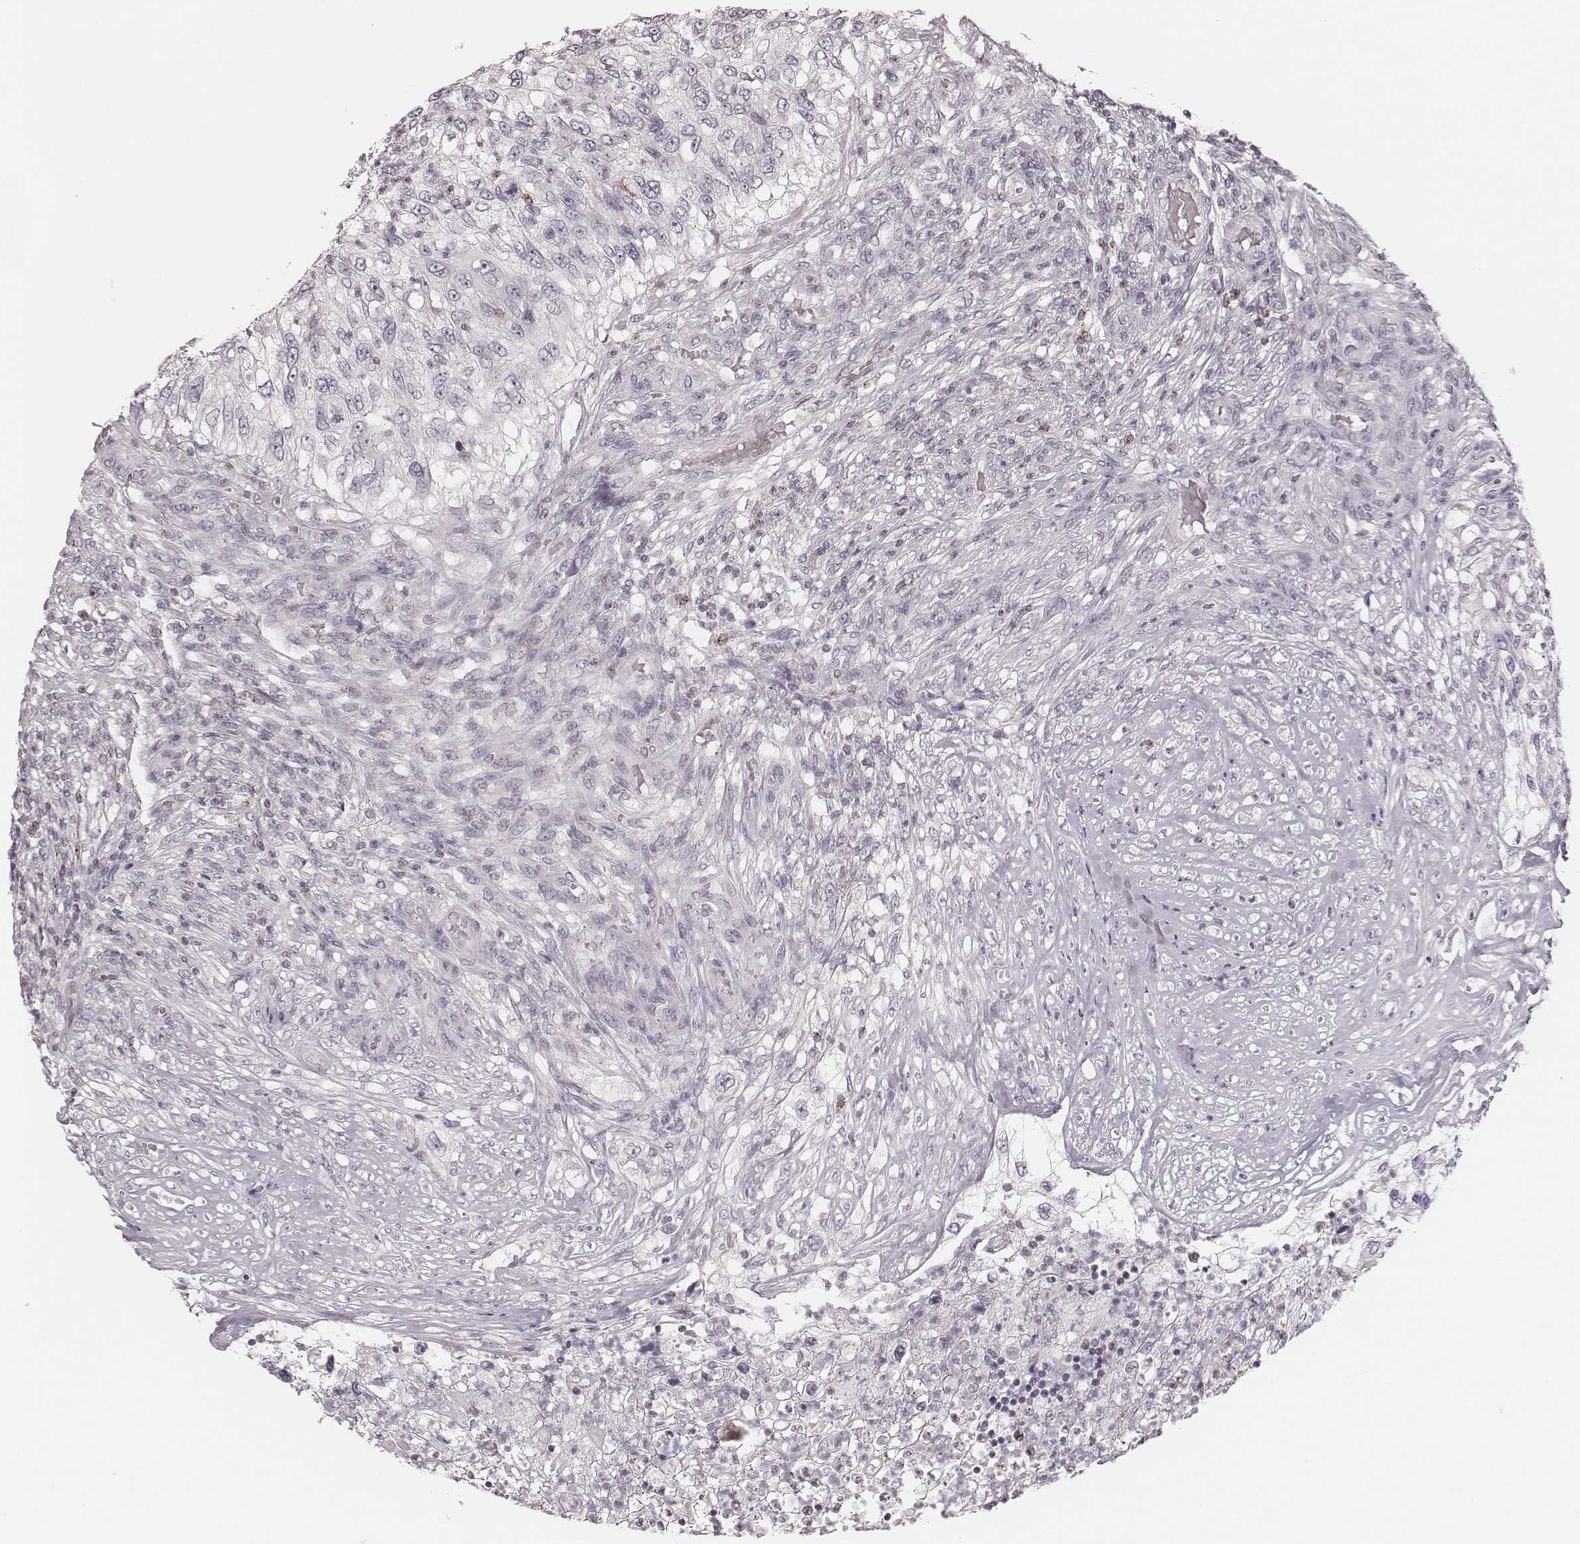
{"staining": {"intensity": "negative", "quantity": "none", "location": "none"}, "tissue": "urothelial cancer", "cell_type": "Tumor cells", "image_type": "cancer", "snomed": [{"axis": "morphology", "description": "Urothelial carcinoma, High grade"}, {"axis": "topography", "description": "Urinary bladder"}], "caption": "Tumor cells show no significant protein staining in high-grade urothelial carcinoma. The staining was performed using DAB to visualize the protein expression in brown, while the nuclei were stained in blue with hematoxylin (Magnification: 20x).", "gene": "MSX1", "patient": {"sex": "female", "age": 60}}